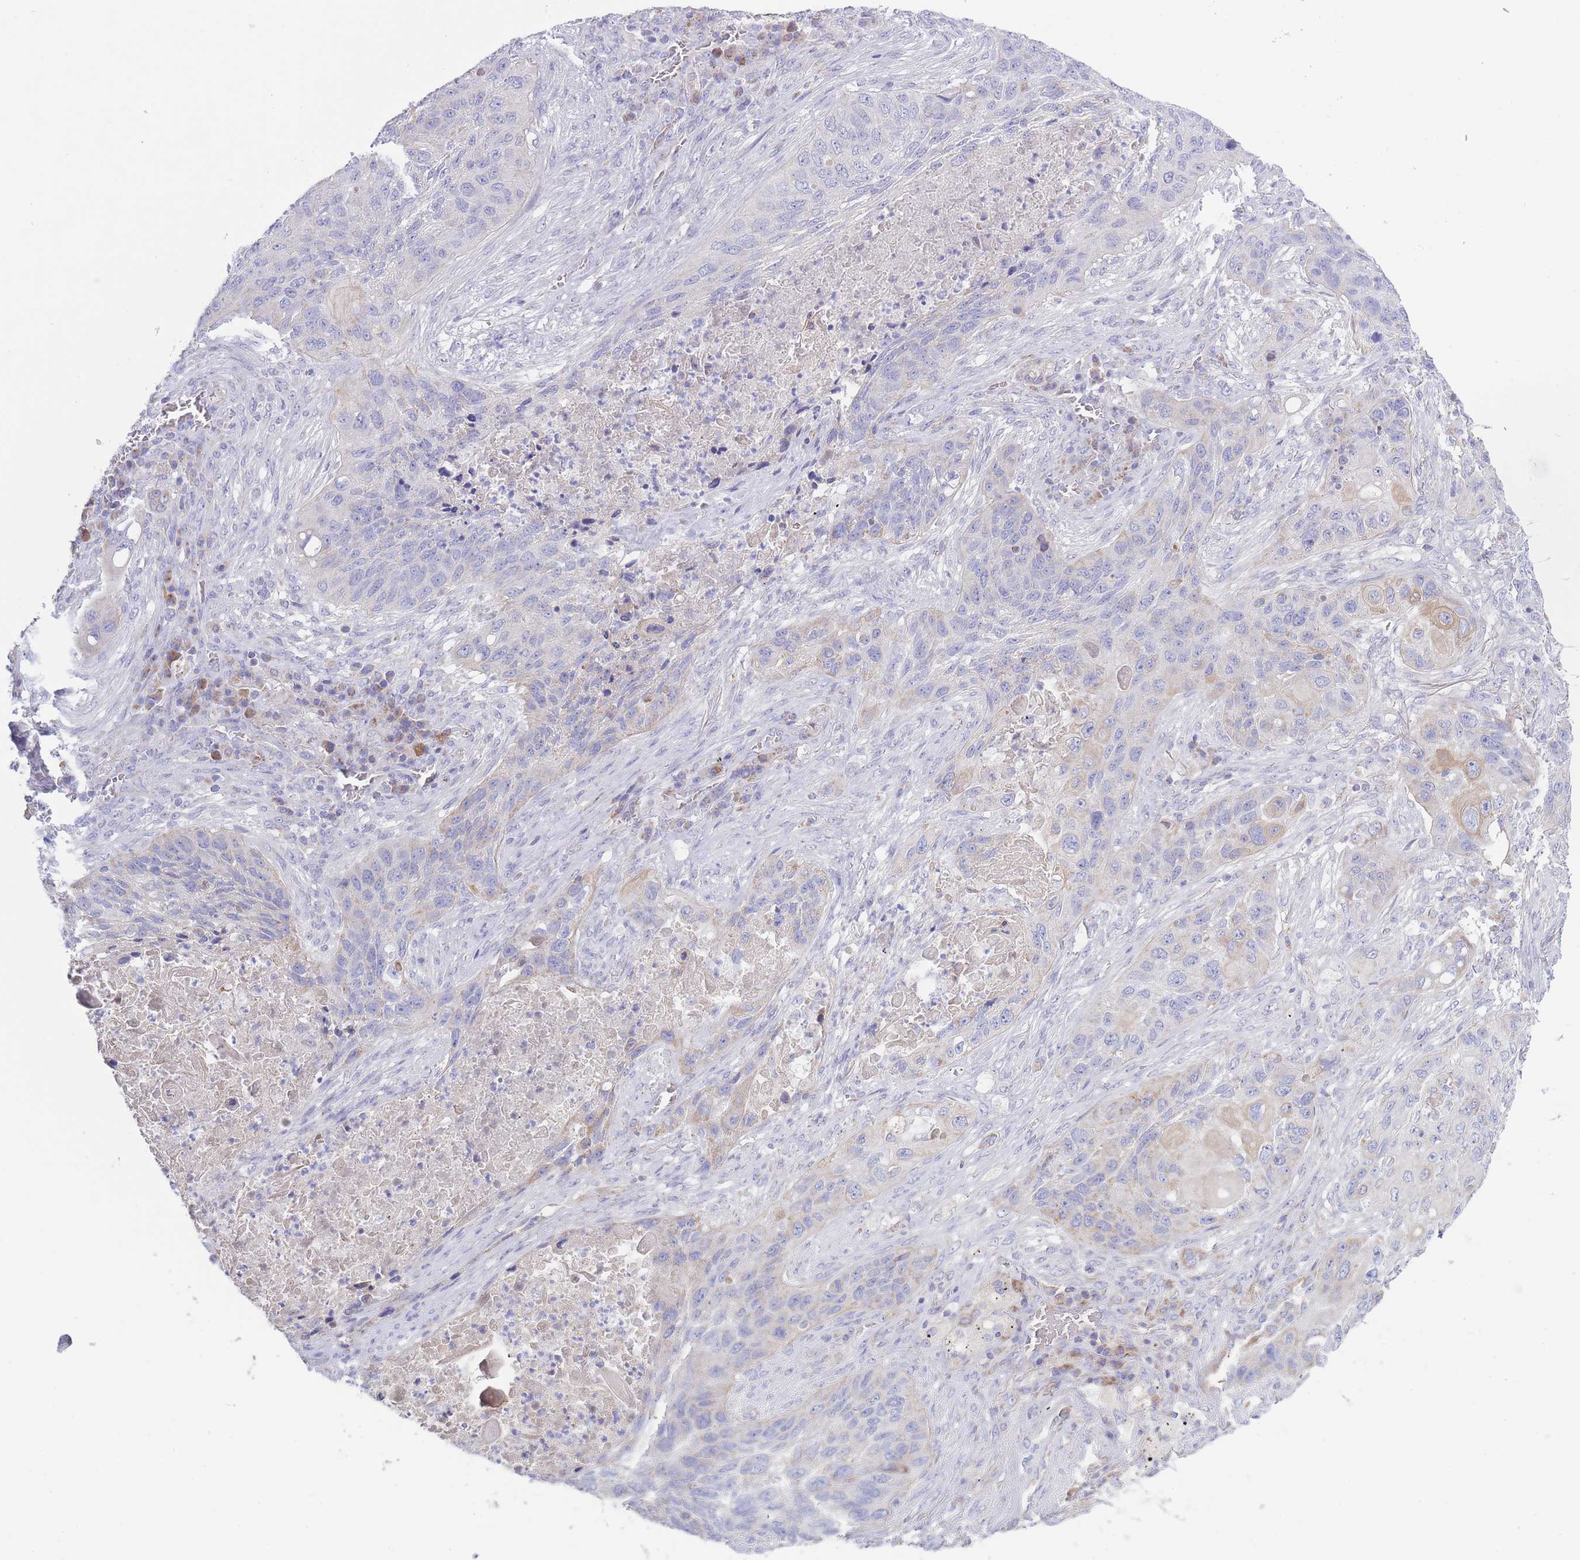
{"staining": {"intensity": "weak", "quantity": "<25%", "location": "cytoplasmic/membranous"}, "tissue": "lung cancer", "cell_type": "Tumor cells", "image_type": "cancer", "snomed": [{"axis": "morphology", "description": "Squamous cell carcinoma, NOS"}, {"axis": "topography", "description": "Lung"}], "caption": "Immunohistochemistry (IHC) photomicrograph of neoplastic tissue: human lung cancer stained with DAB demonstrates no significant protein expression in tumor cells.", "gene": "NANP", "patient": {"sex": "female", "age": 63}}